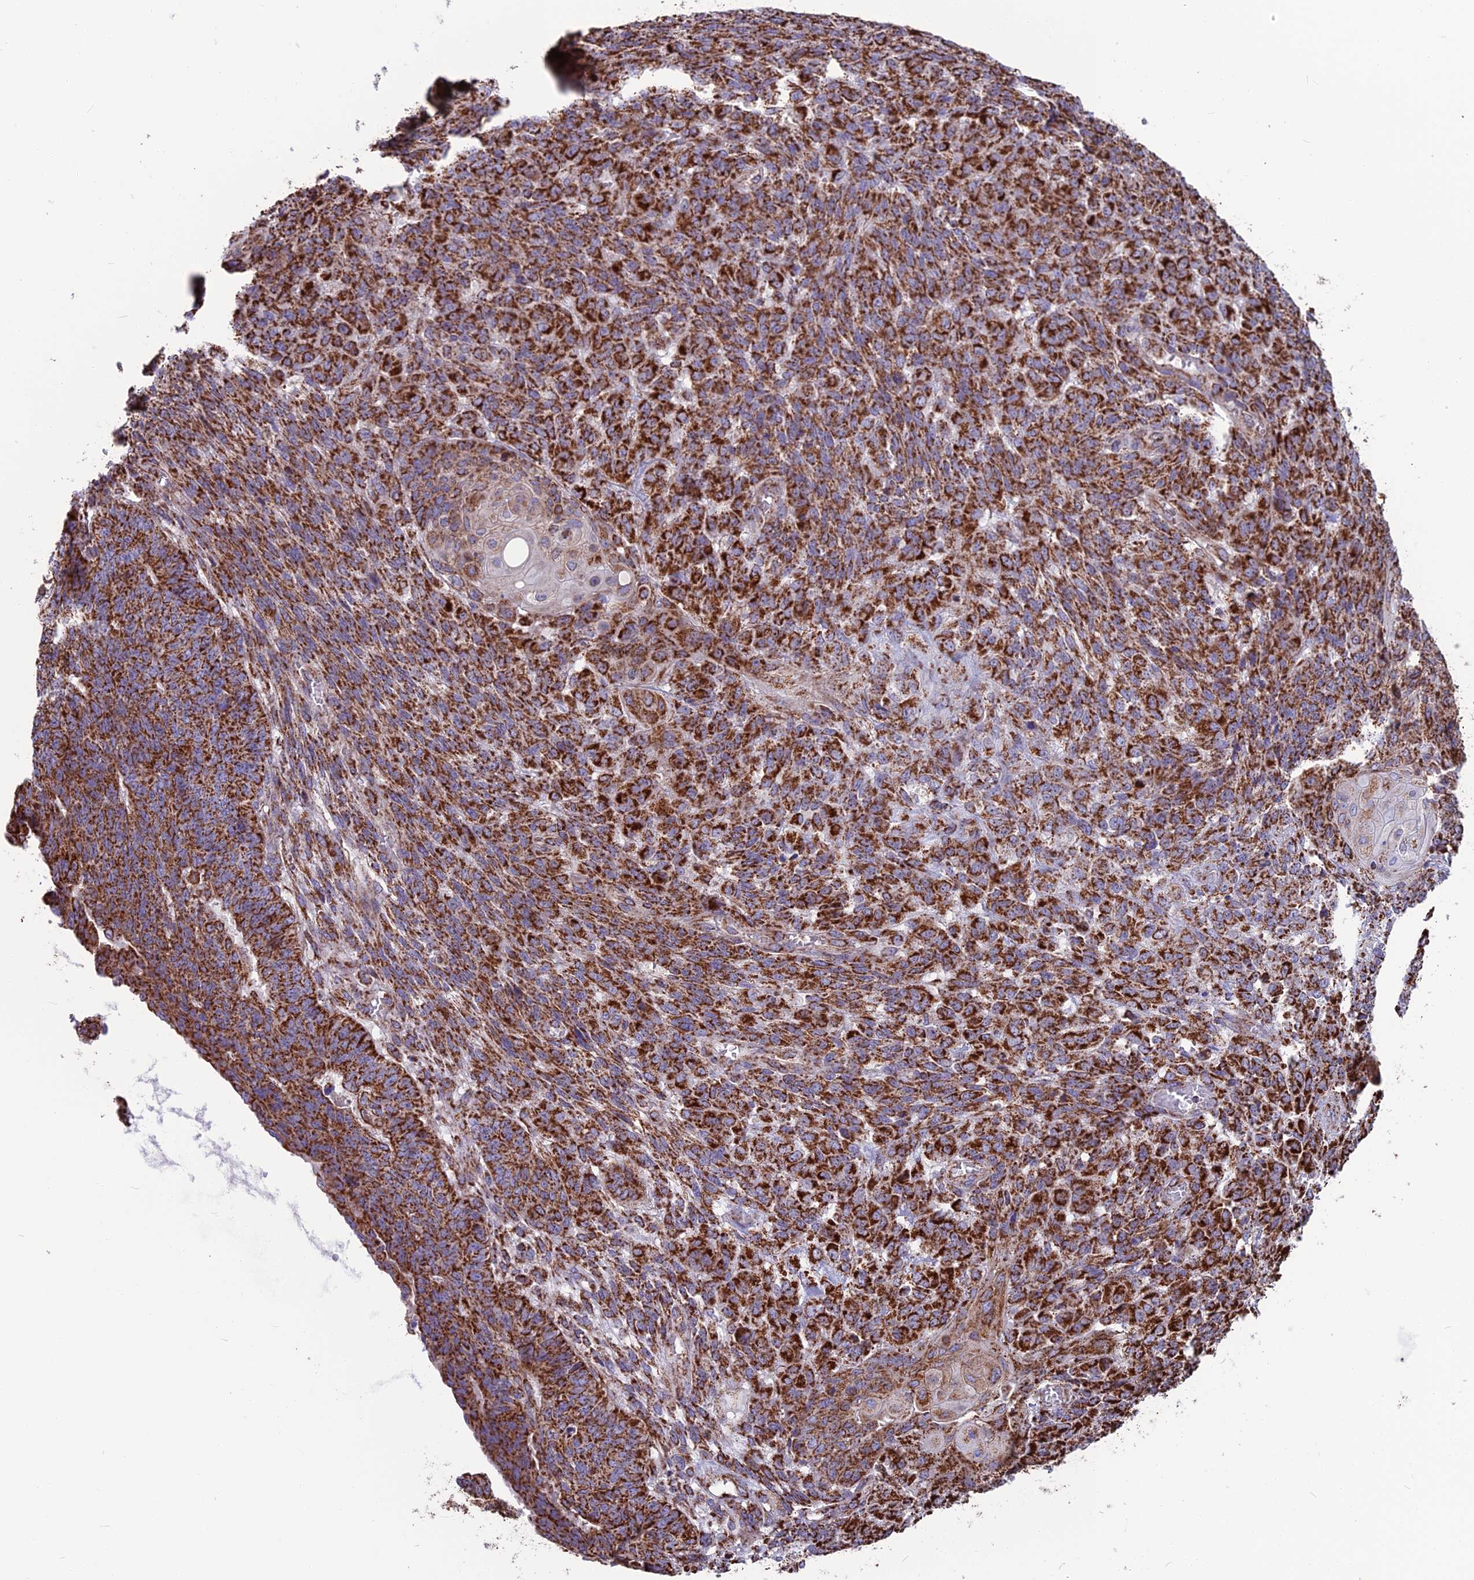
{"staining": {"intensity": "strong", "quantity": ">75%", "location": "cytoplasmic/membranous"}, "tissue": "endometrial cancer", "cell_type": "Tumor cells", "image_type": "cancer", "snomed": [{"axis": "morphology", "description": "Adenocarcinoma, NOS"}, {"axis": "topography", "description": "Endometrium"}], "caption": "Immunohistochemistry staining of endometrial cancer, which exhibits high levels of strong cytoplasmic/membranous staining in about >75% of tumor cells indicating strong cytoplasmic/membranous protein staining. The staining was performed using DAB (brown) for protein detection and nuclei were counterstained in hematoxylin (blue).", "gene": "CS", "patient": {"sex": "female", "age": 32}}